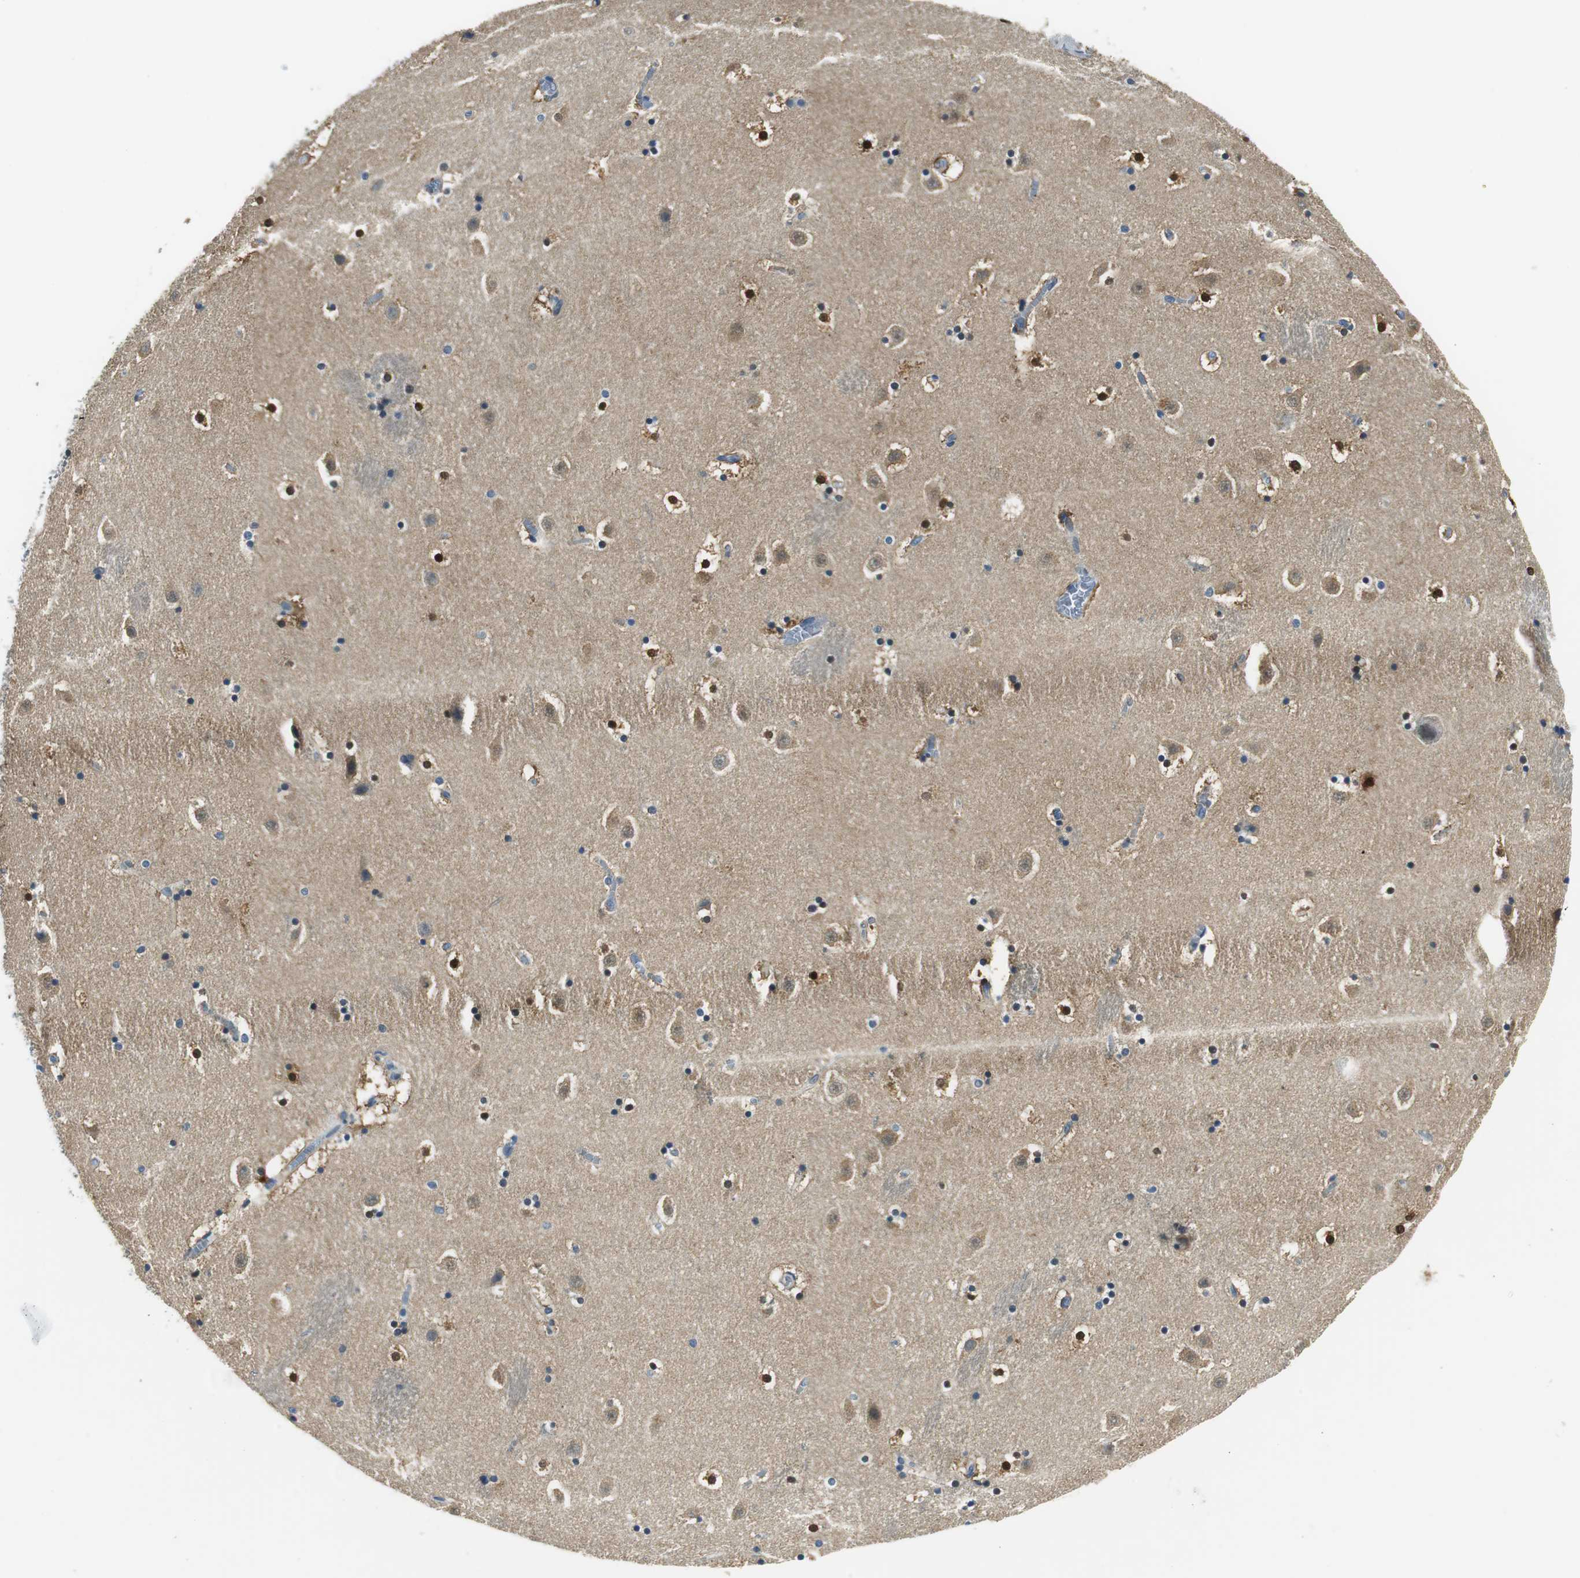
{"staining": {"intensity": "weak", "quantity": "<25%", "location": "cytoplasmic/membranous"}, "tissue": "caudate", "cell_type": "Glial cells", "image_type": "normal", "snomed": [{"axis": "morphology", "description": "Normal tissue, NOS"}, {"axis": "topography", "description": "Lateral ventricle wall"}], "caption": "IHC histopathology image of unremarkable human caudate stained for a protein (brown), which reveals no expression in glial cells.", "gene": "ME1", "patient": {"sex": "male", "age": 45}}